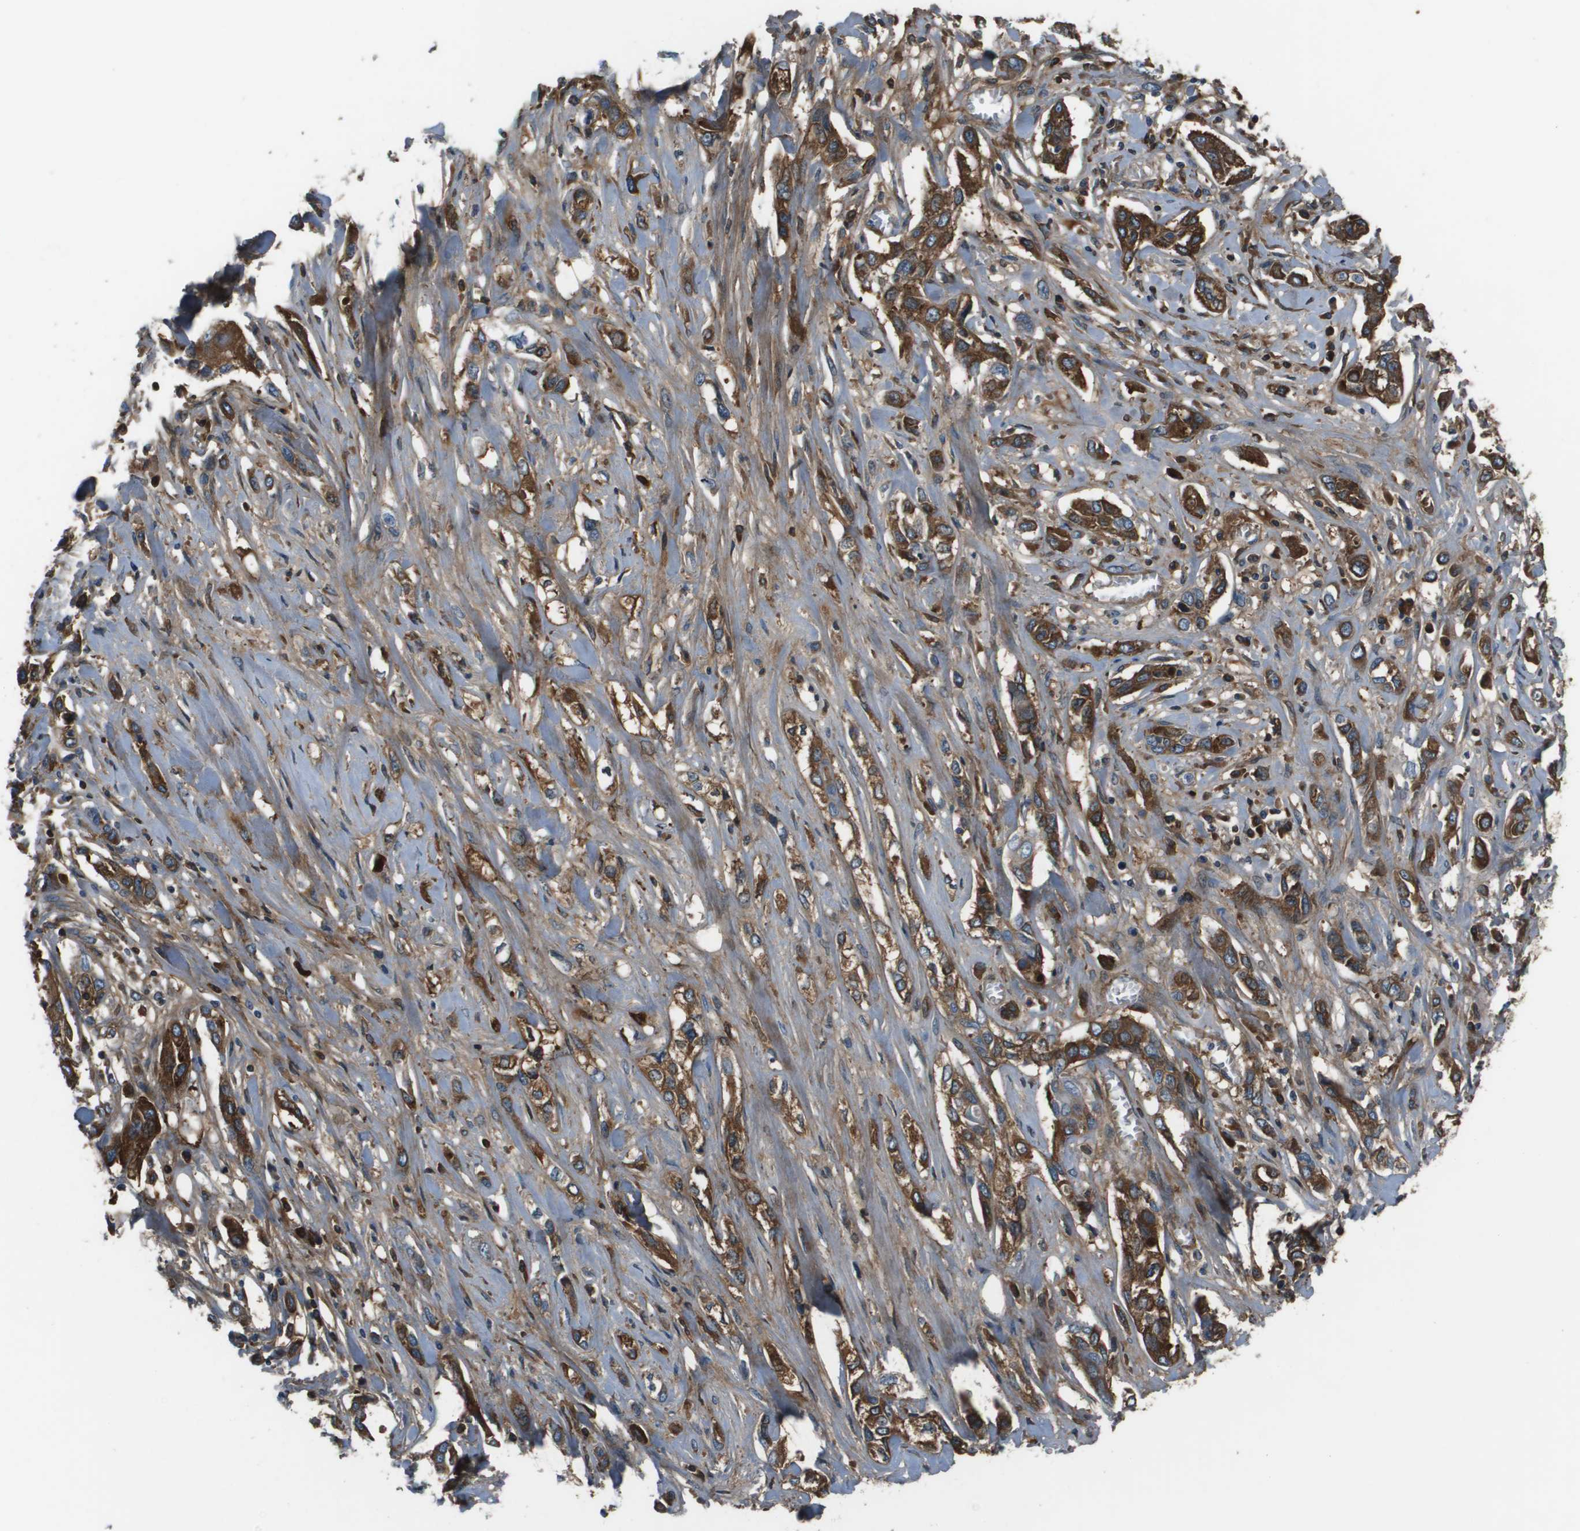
{"staining": {"intensity": "strong", "quantity": ">75%", "location": "cytoplasmic/membranous"}, "tissue": "lung cancer", "cell_type": "Tumor cells", "image_type": "cancer", "snomed": [{"axis": "morphology", "description": "Squamous cell carcinoma, NOS"}, {"axis": "topography", "description": "Lung"}], "caption": "Immunohistochemical staining of lung cancer (squamous cell carcinoma) demonstrates high levels of strong cytoplasmic/membranous staining in approximately >75% of tumor cells.", "gene": "PCOLCE", "patient": {"sex": "male", "age": 71}}